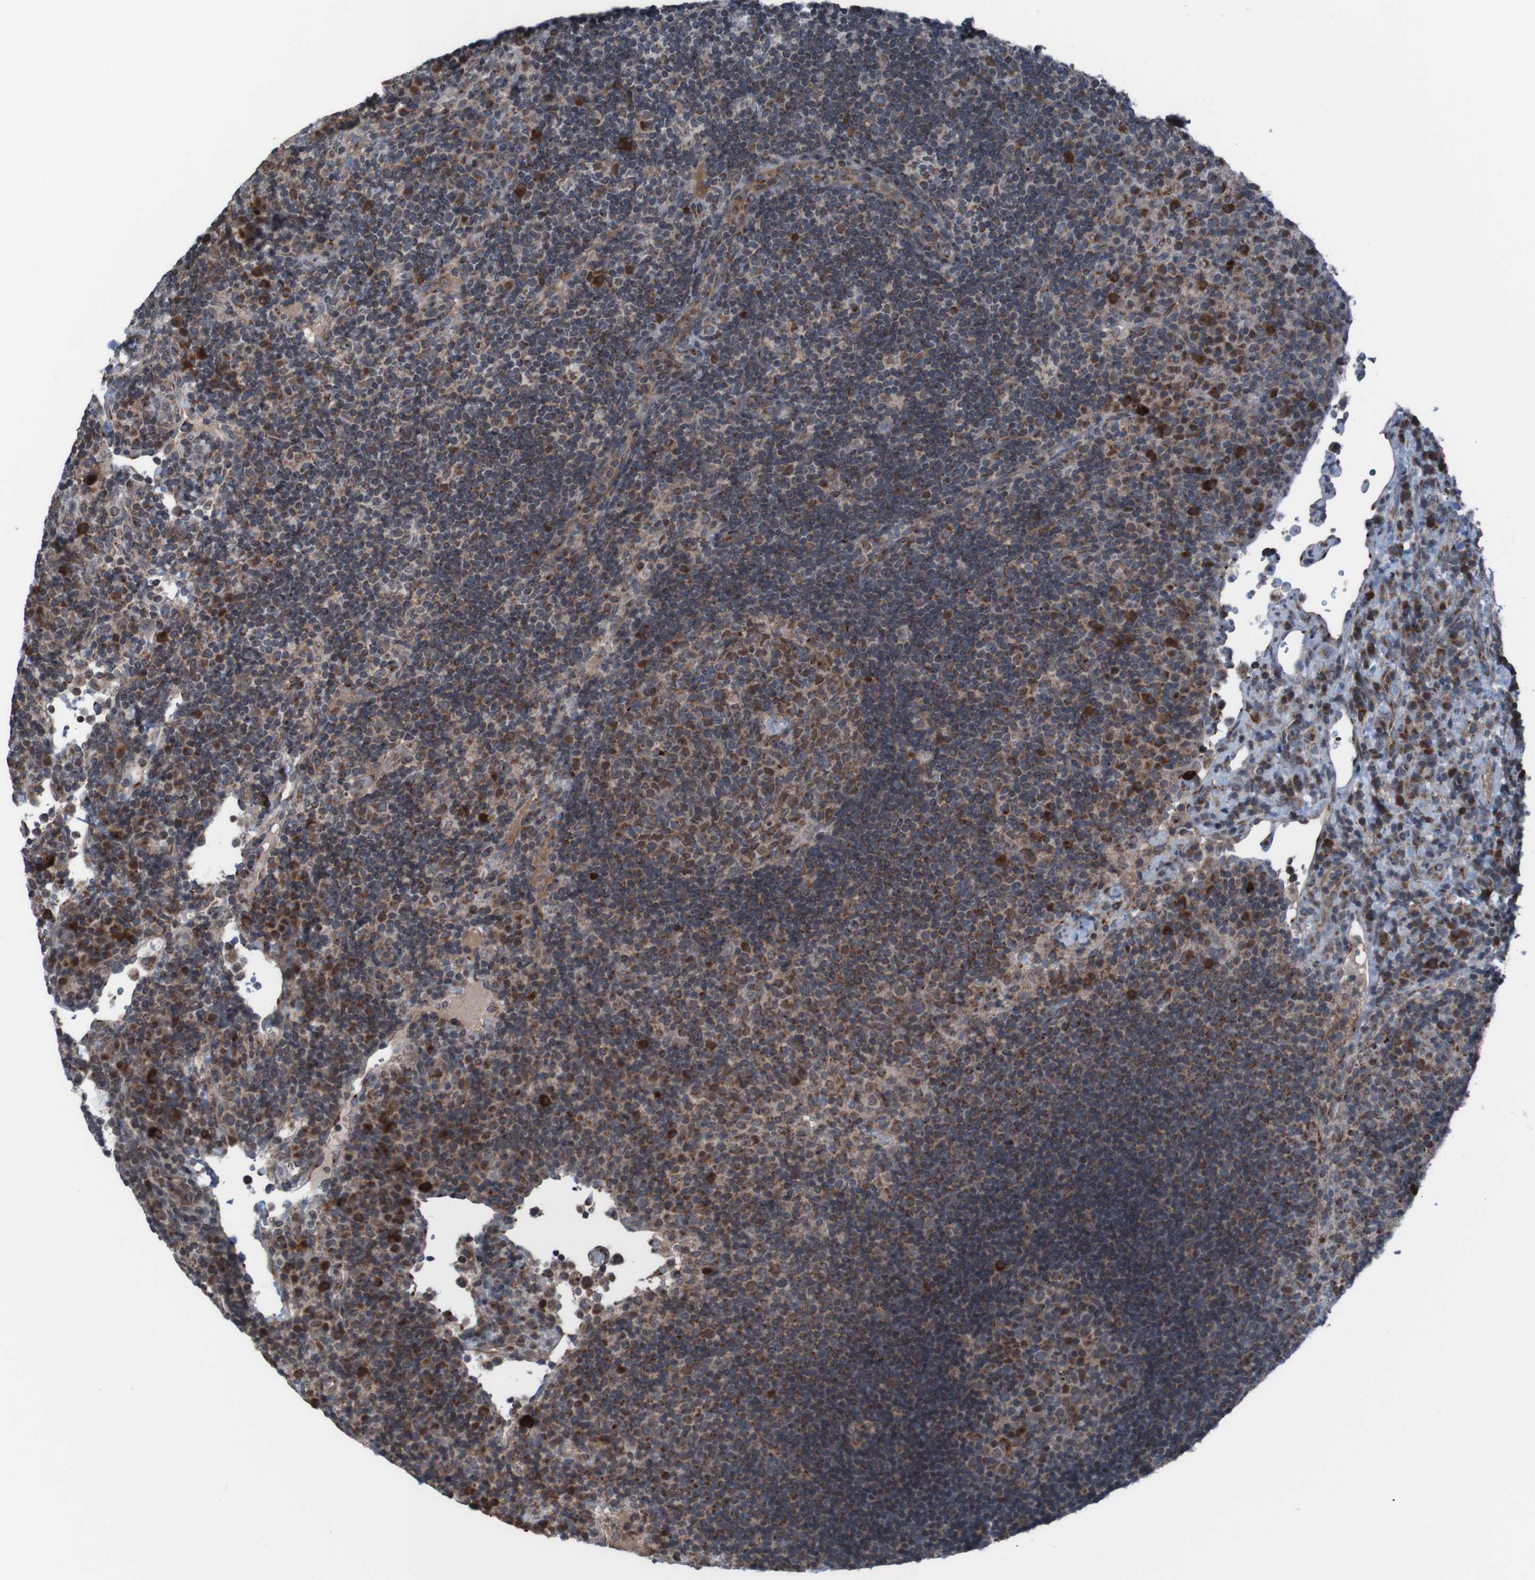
{"staining": {"intensity": "weak", "quantity": "25%-75%", "location": "cytoplasmic/membranous,nuclear"}, "tissue": "lymph node", "cell_type": "Germinal center cells", "image_type": "normal", "snomed": [{"axis": "morphology", "description": "Normal tissue, NOS"}, {"axis": "topography", "description": "Lymph node"}], "caption": "Brown immunohistochemical staining in normal human lymph node exhibits weak cytoplasmic/membranous,nuclear positivity in about 25%-75% of germinal center cells. The protein of interest is shown in brown color, while the nuclei are stained blue.", "gene": "UNG", "patient": {"sex": "female", "age": 53}}